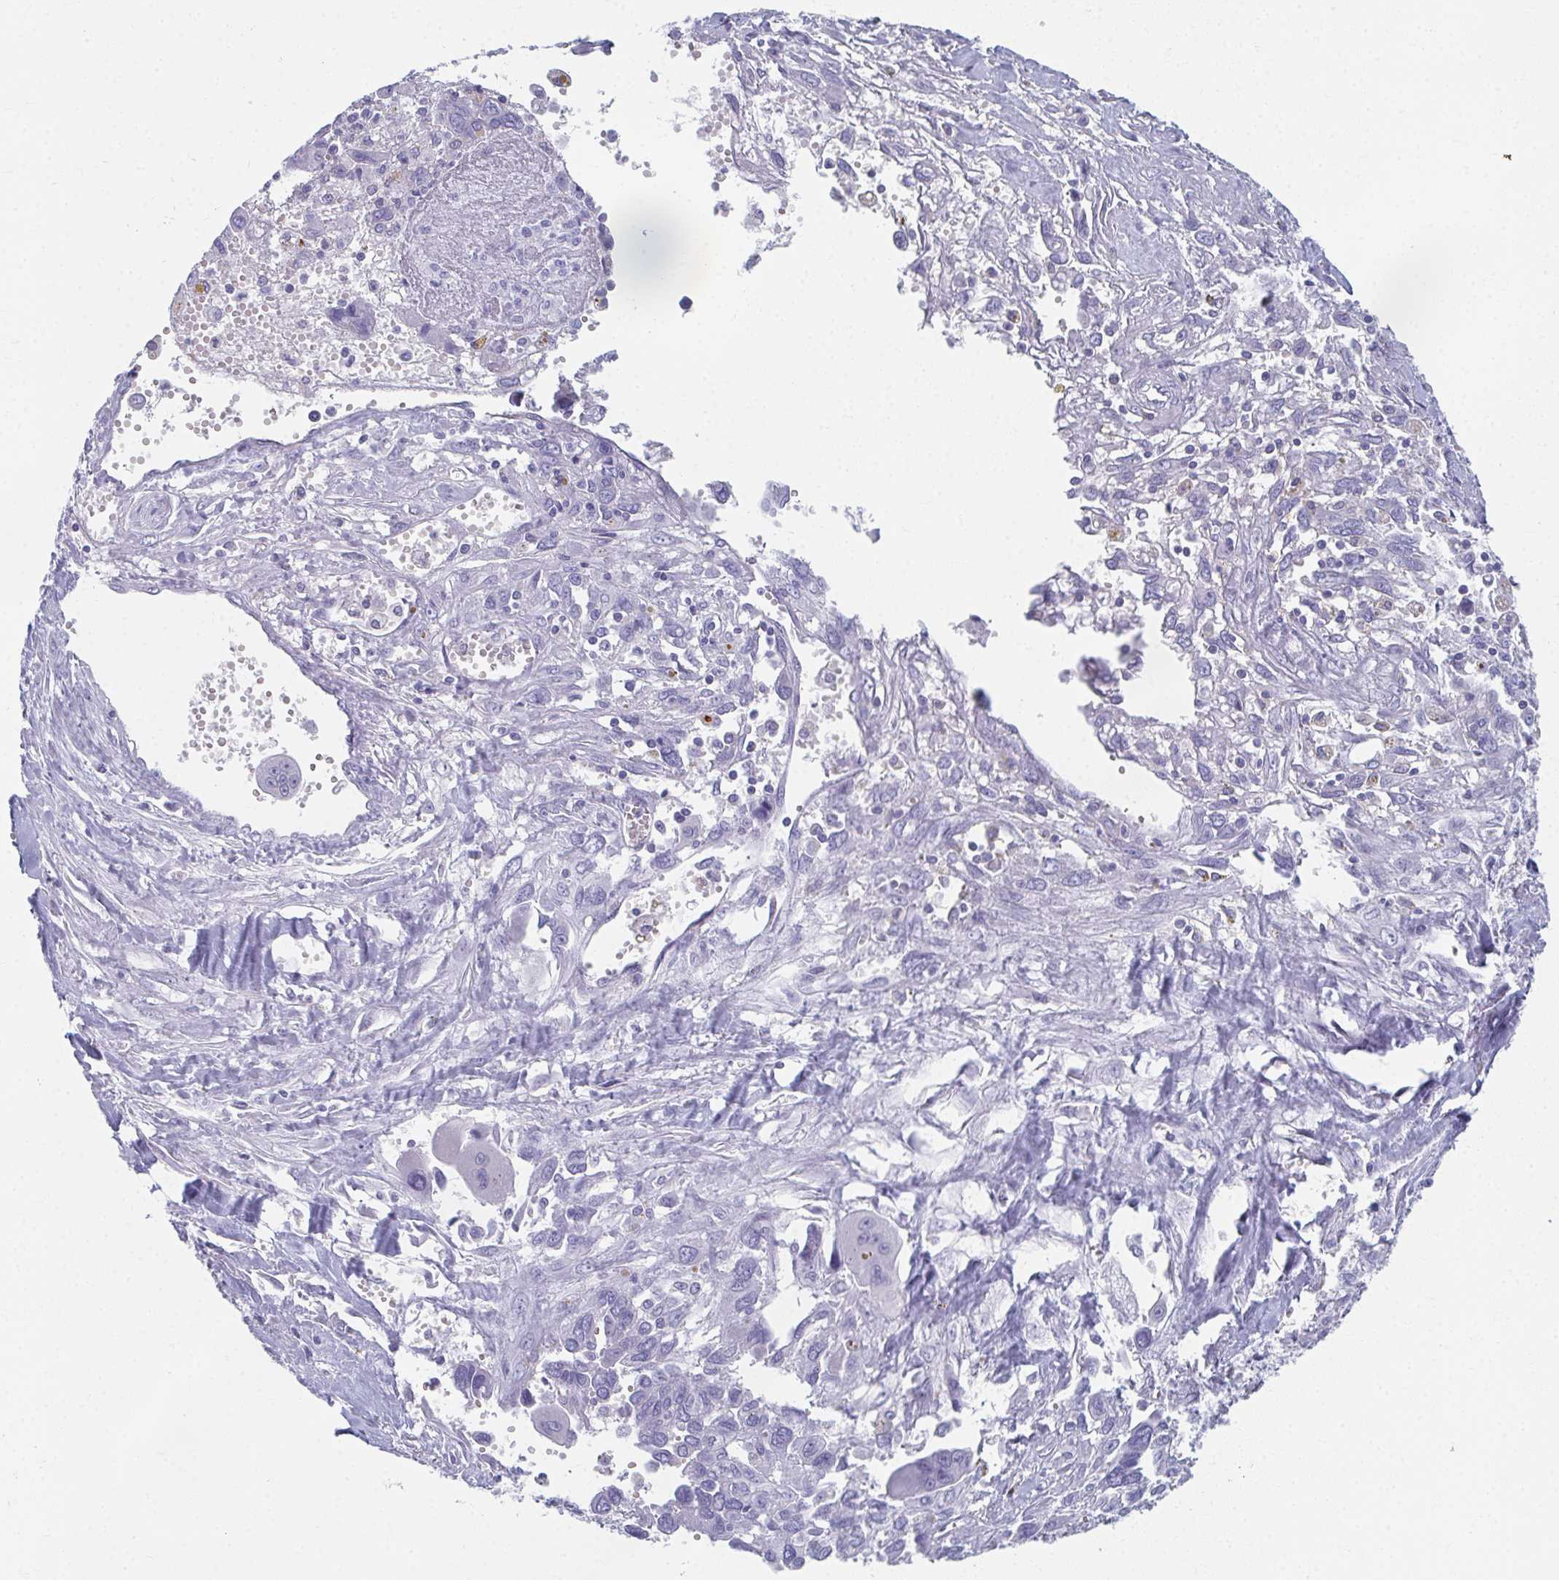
{"staining": {"intensity": "negative", "quantity": "none", "location": "none"}, "tissue": "pancreatic cancer", "cell_type": "Tumor cells", "image_type": "cancer", "snomed": [{"axis": "morphology", "description": "Adenocarcinoma, NOS"}, {"axis": "topography", "description": "Pancreas"}], "caption": "An immunohistochemistry (IHC) photomicrograph of pancreatic adenocarcinoma is shown. There is no staining in tumor cells of pancreatic adenocarcinoma.", "gene": "GHRL", "patient": {"sex": "female", "age": 47}}